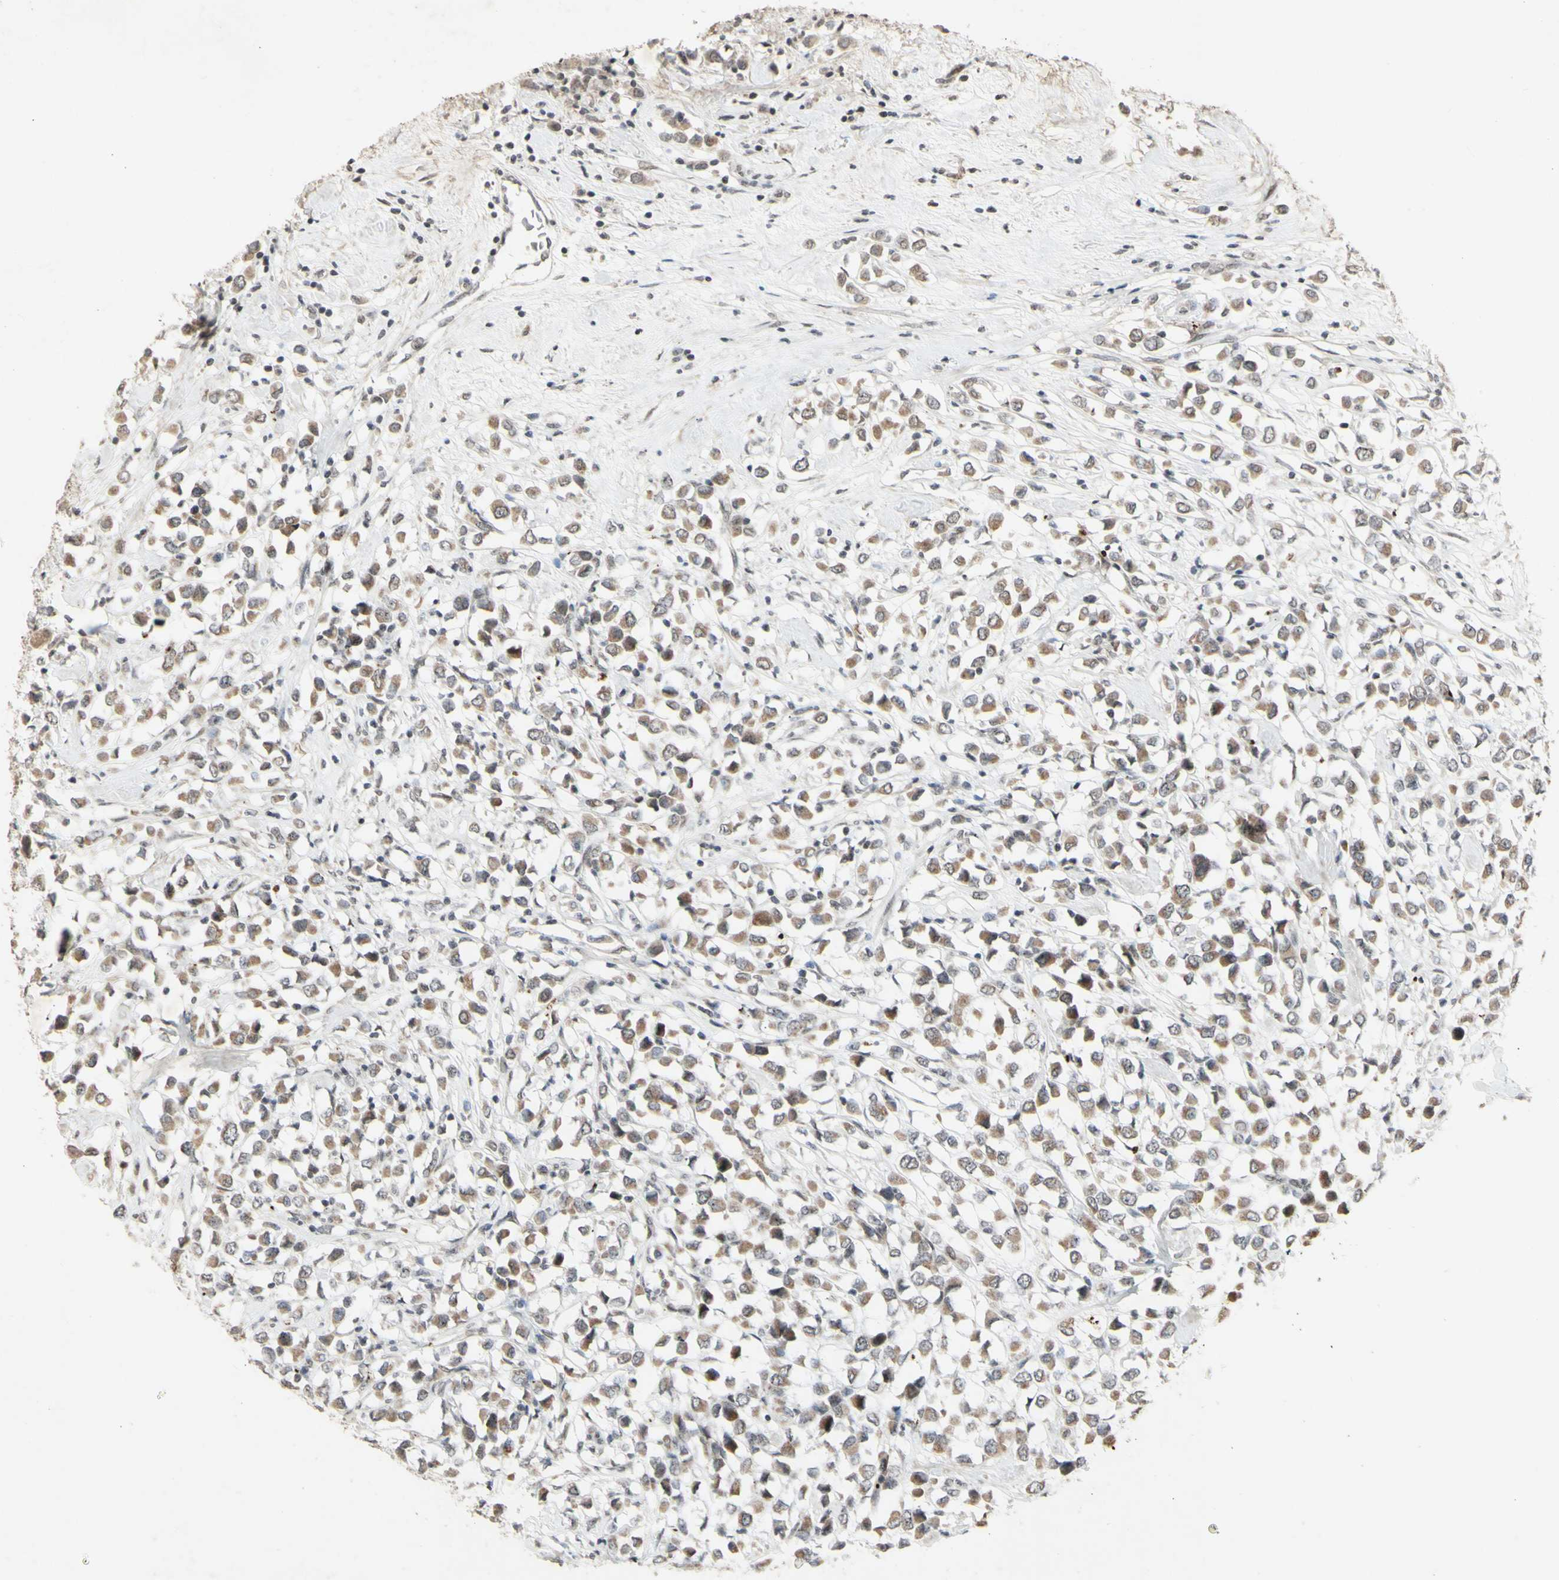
{"staining": {"intensity": "weak", "quantity": ">75%", "location": "cytoplasmic/membranous,nuclear"}, "tissue": "breast cancer", "cell_type": "Tumor cells", "image_type": "cancer", "snomed": [{"axis": "morphology", "description": "Duct carcinoma"}, {"axis": "topography", "description": "Breast"}], "caption": "This is a micrograph of immunohistochemistry (IHC) staining of breast cancer (invasive ductal carcinoma), which shows weak staining in the cytoplasmic/membranous and nuclear of tumor cells.", "gene": "CENPB", "patient": {"sex": "female", "age": 61}}